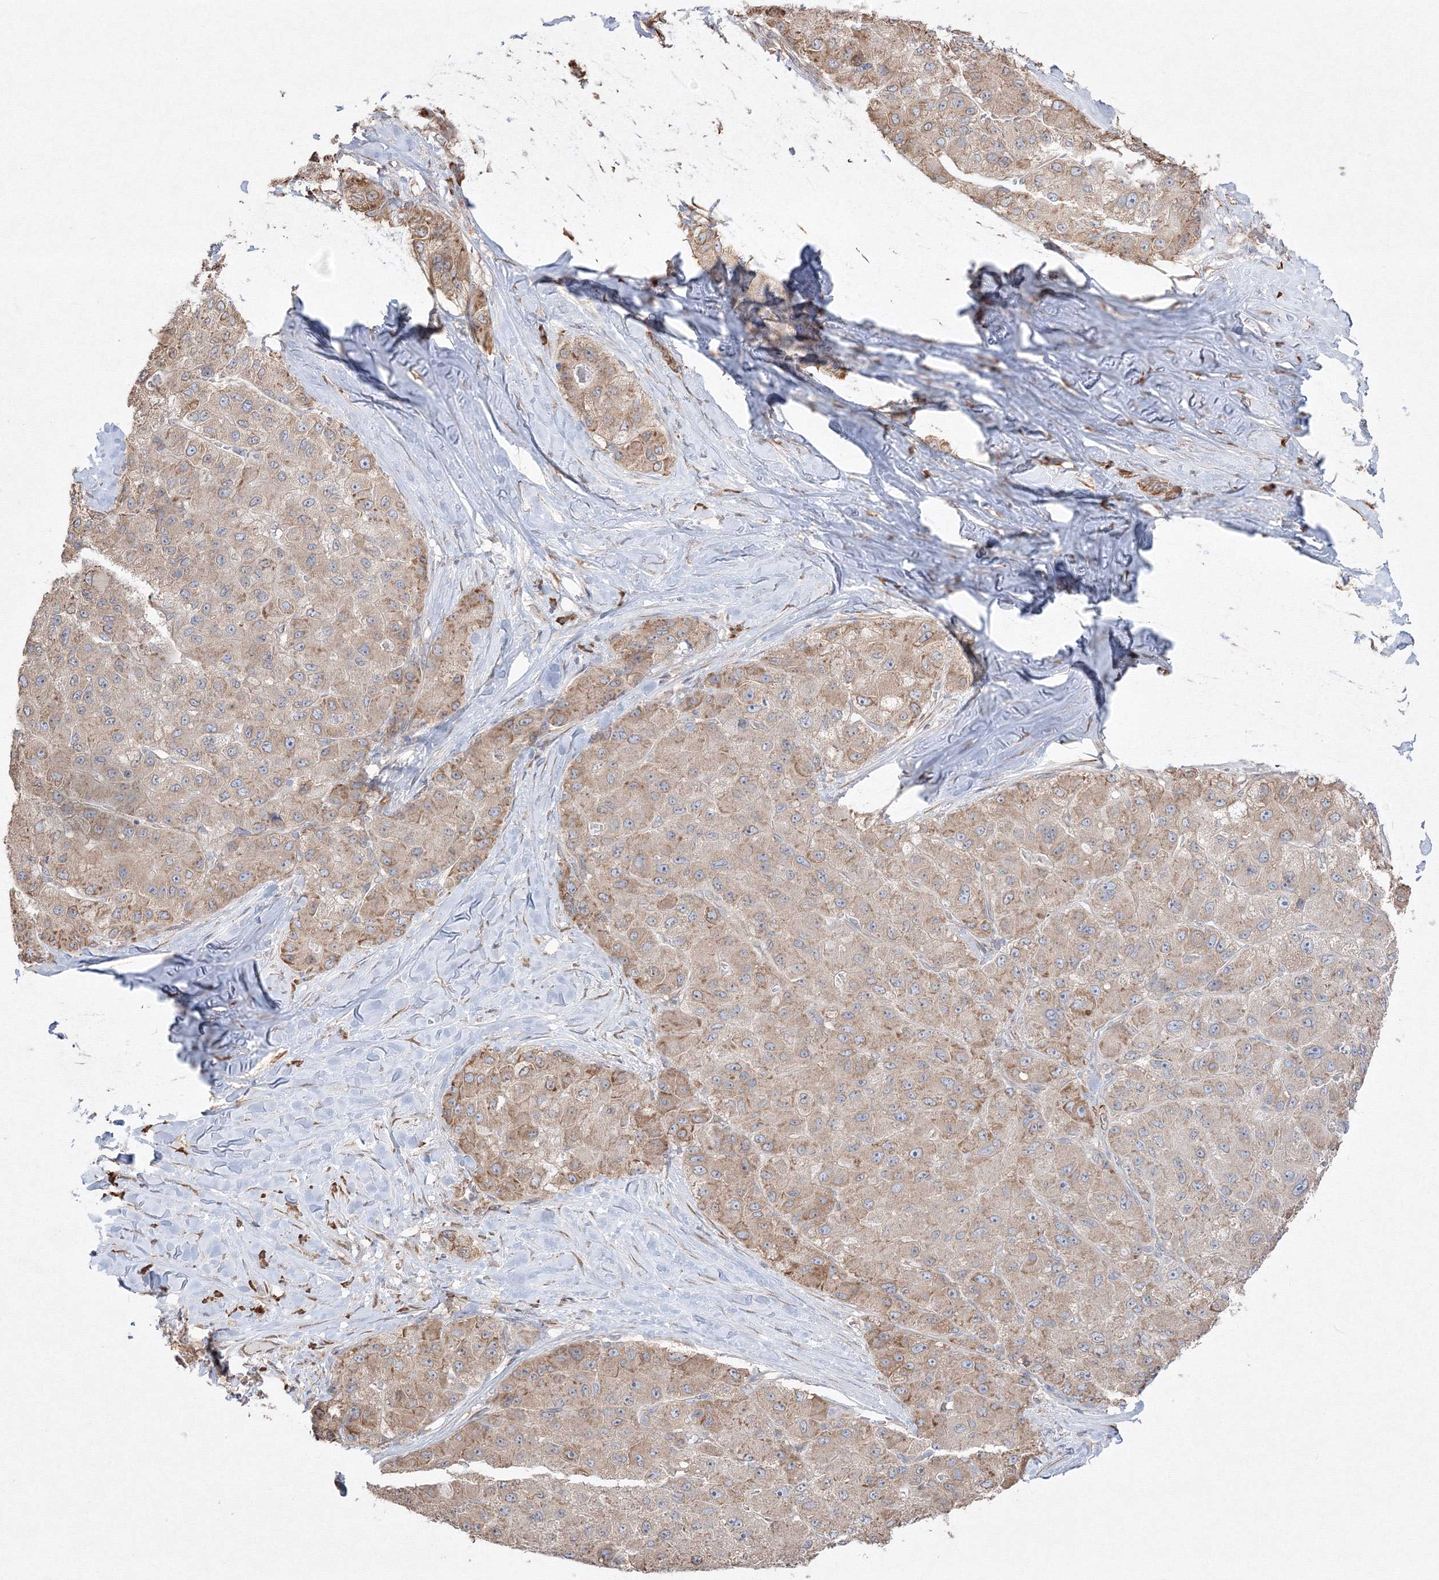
{"staining": {"intensity": "moderate", "quantity": ">75%", "location": "cytoplasmic/membranous"}, "tissue": "liver cancer", "cell_type": "Tumor cells", "image_type": "cancer", "snomed": [{"axis": "morphology", "description": "Carcinoma, Hepatocellular, NOS"}, {"axis": "topography", "description": "Liver"}], "caption": "Immunohistochemical staining of human liver cancer reveals moderate cytoplasmic/membranous protein positivity in approximately >75% of tumor cells.", "gene": "FBXL8", "patient": {"sex": "male", "age": 80}}